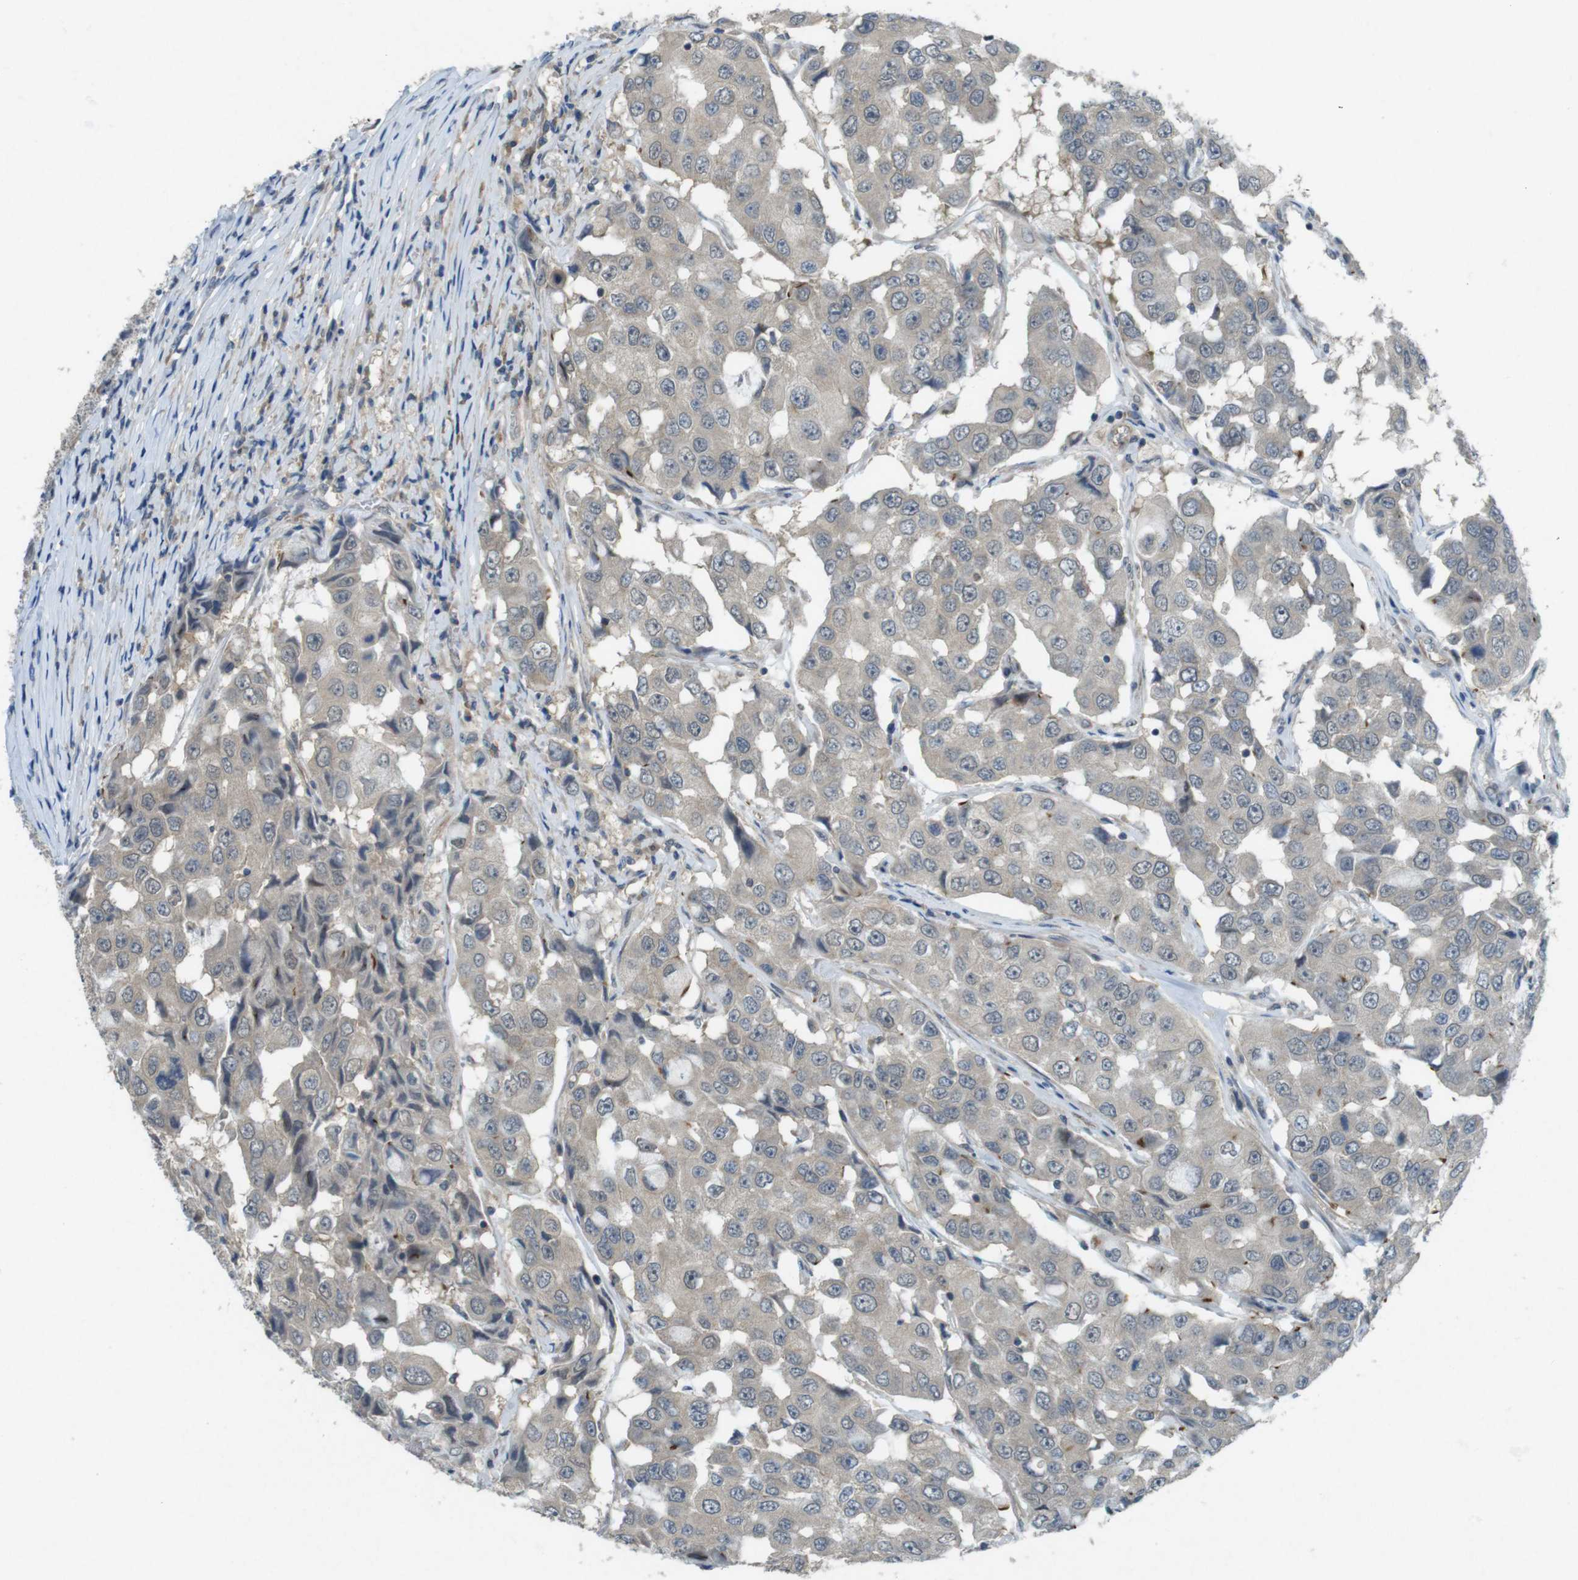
{"staining": {"intensity": "weak", "quantity": "25%-75%", "location": "cytoplasmic/membranous"}, "tissue": "breast cancer", "cell_type": "Tumor cells", "image_type": "cancer", "snomed": [{"axis": "morphology", "description": "Duct carcinoma"}, {"axis": "topography", "description": "Breast"}], "caption": "A histopathology image of human breast intraductal carcinoma stained for a protein displays weak cytoplasmic/membranous brown staining in tumor cells.", "gene": "SUGT1", "patient": {"sex": "female", "age": 27}}